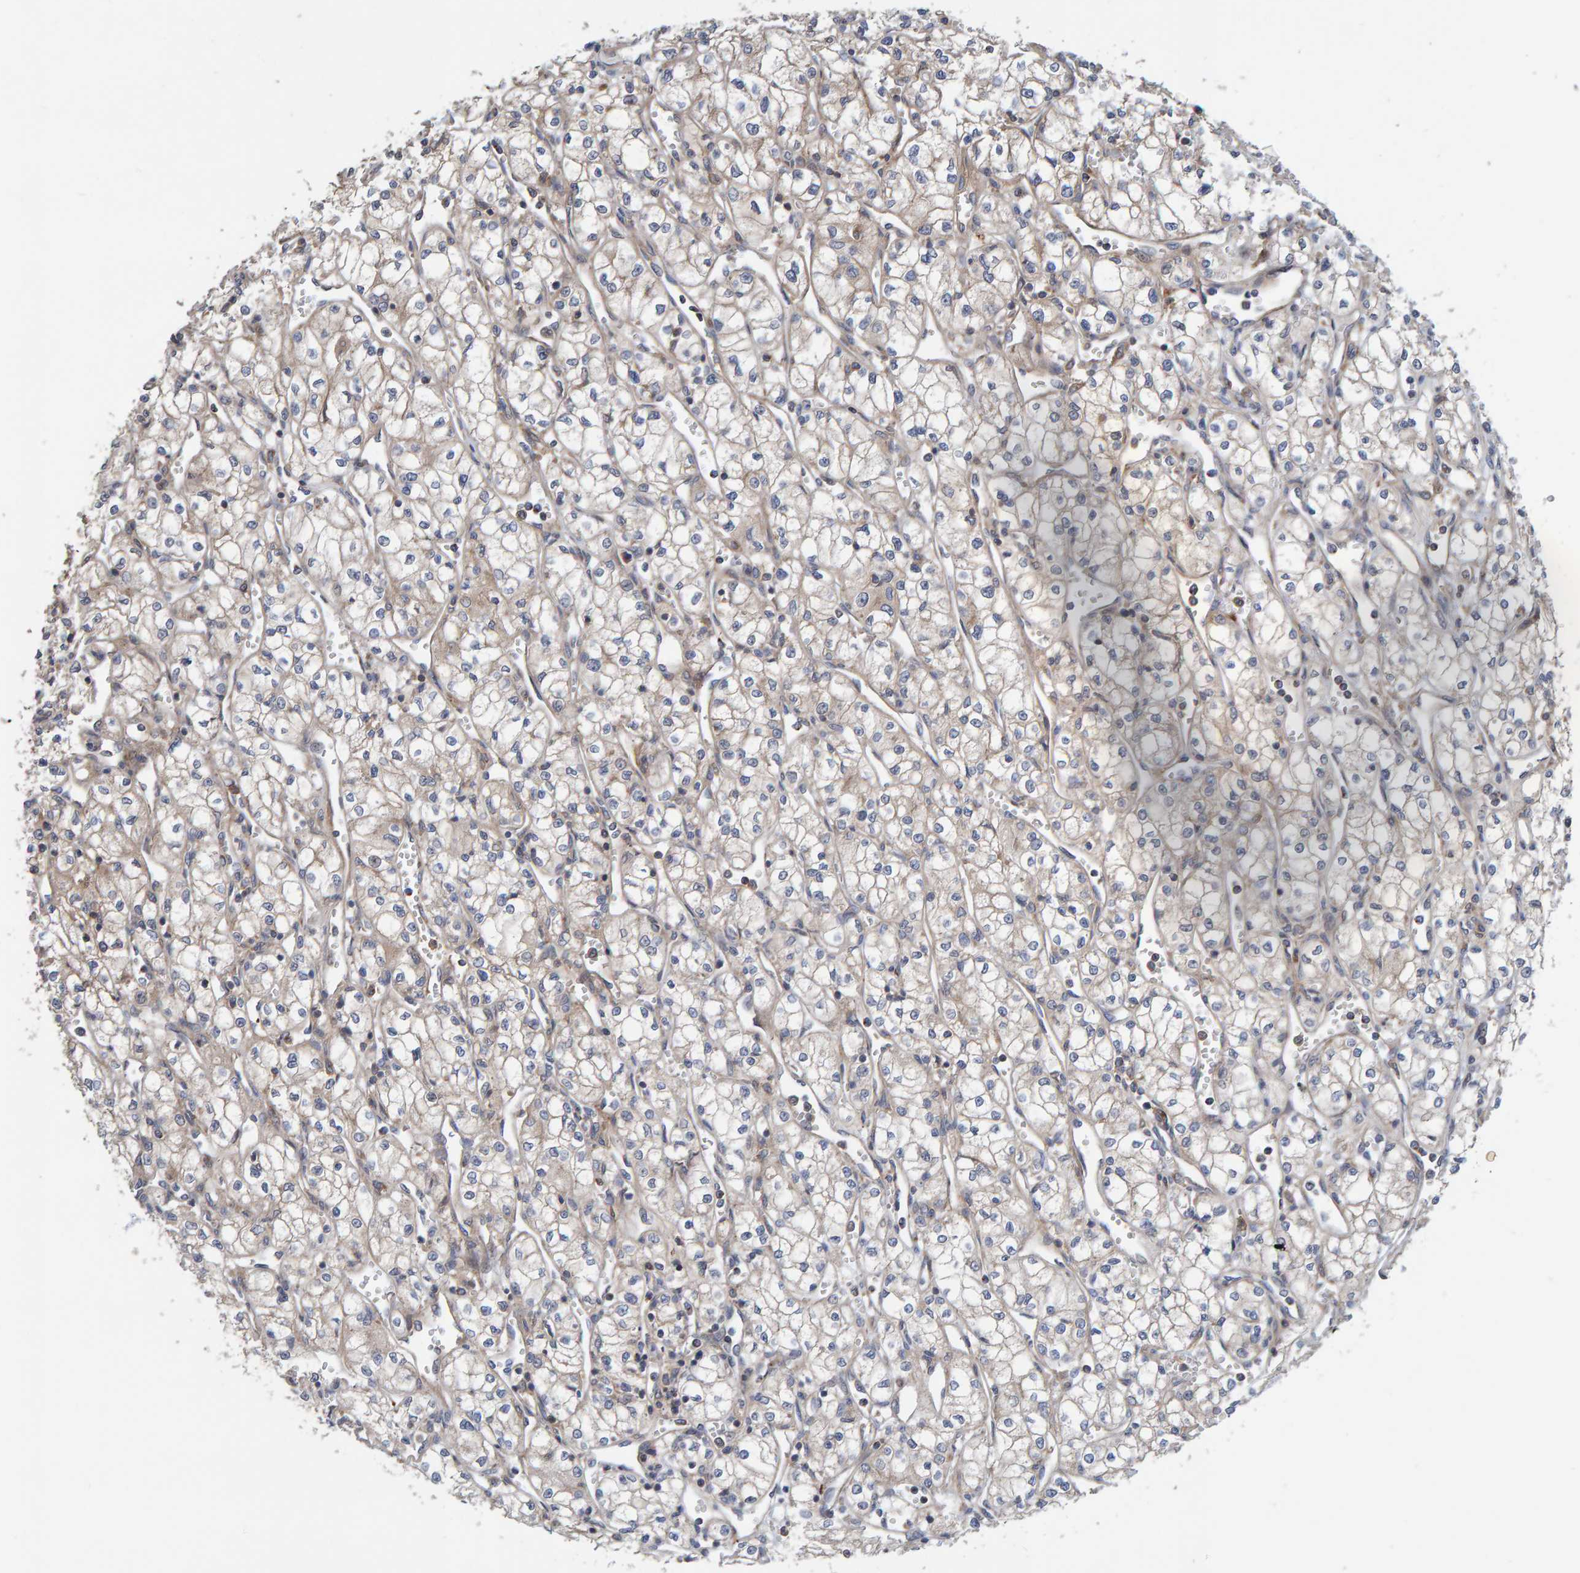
{"staining": {"intensity": "weak", "quantity": "<25%", "location": "cytoplasmic/membranous"}, "tissue": "renal cancer", "cell_type": "Tumor cells", "image_type": "cancer", "snomed": [{"axis": "morphology", "description": "Adenocarcinoma, NOS"}, {"axis": "topography", "description": "Kidney"}], "caption": "IHC of renal adenocarcinoma shows no positivity in tumor cells.", "gene": "KIAA0753", "patient": {"sex": "male", "age": 59}}